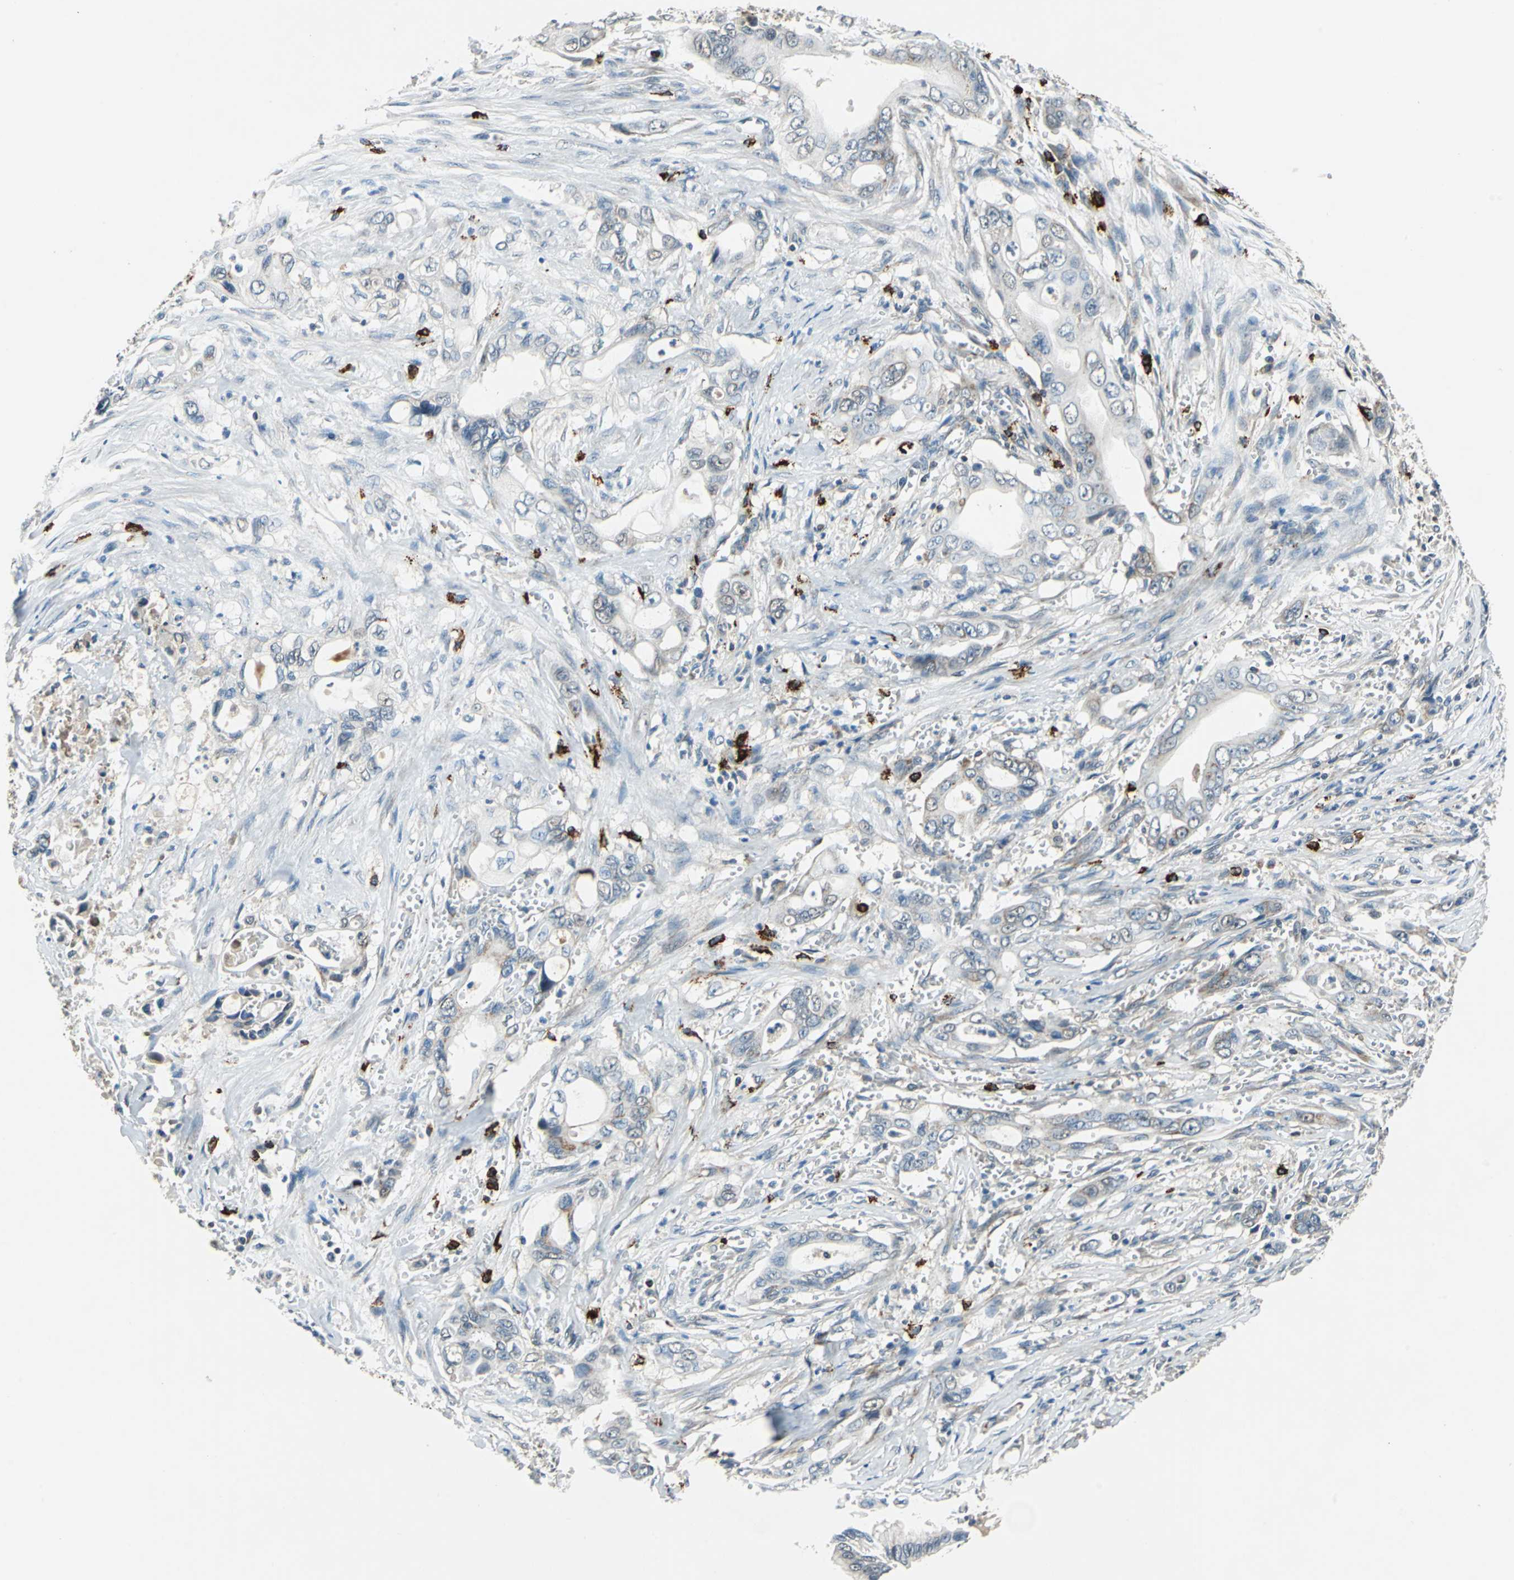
{"staining": {"intensity": "weak", "quantity": "25%-75%", "location": "cytoplasmic/membranous"}, "tissue": "pancreatic cancer", "cell_type": "Tumor cells", "image_type": "cancer", "snomed": [{"axis": "morphology", "description": "Adenocarcinoma, NOS"}, {"axis": "topography", "description": "Pancreas"}], "caption": "A micrograph showing weak cytoplasmic/membranous positivity in about 25%-75% of tumor cells in pancreatic cancer, as visualized by brown immunohistochemical staining.", "gene": "SLC19A2", "patient": {"sex": "male", "age": 59}}